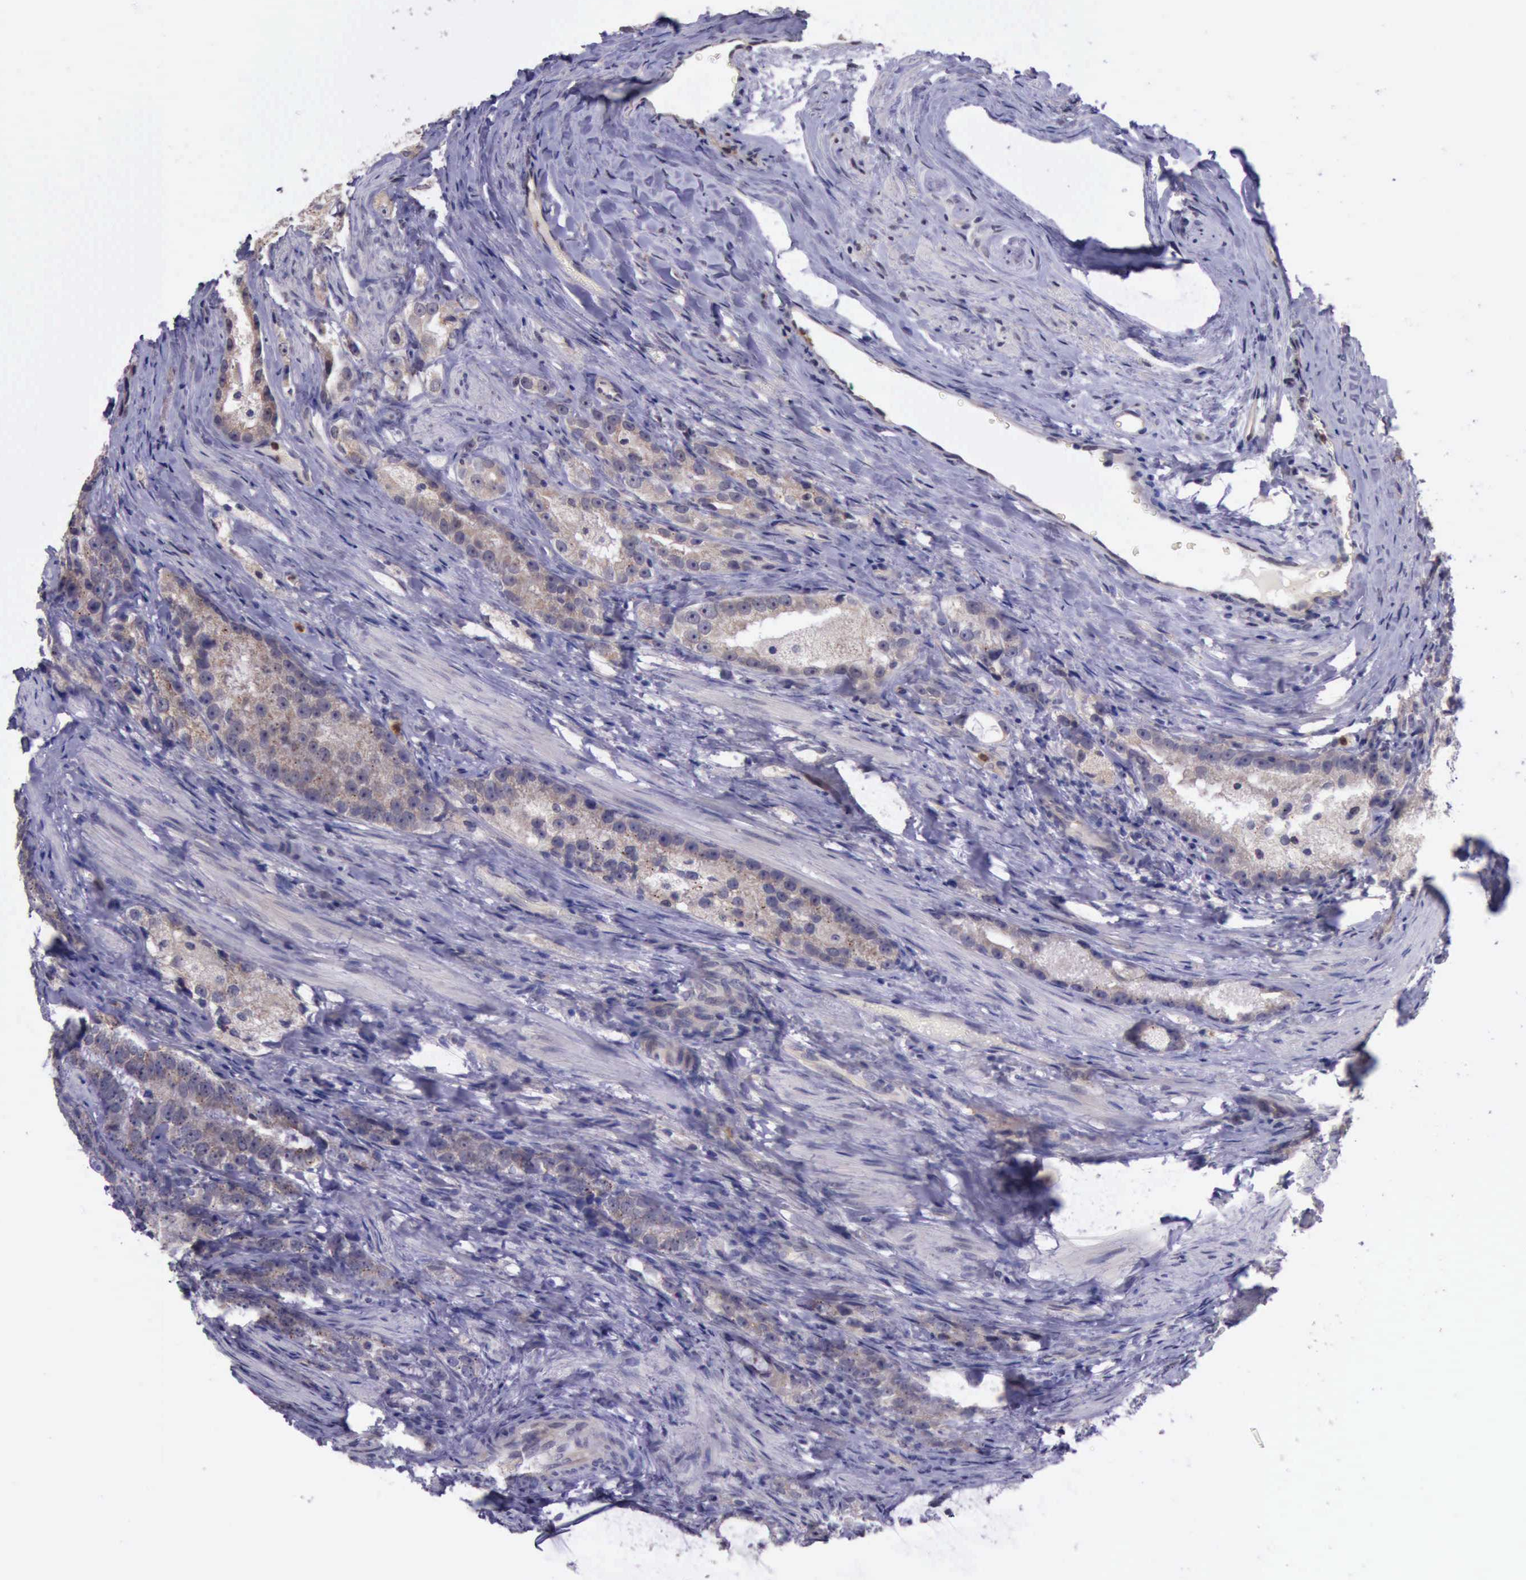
{"staining": {"intensity": "weak", "quantity": ">75%", "location": "cytoplasmic/membranous"}, "tissue": "prostate cancer", "cell_type": "Tumor cells", "image_type": "cancer", "snomed": [{"axis": "morphology", "description": "Adenocarcinoma, High grade"}, {"axis": "topography", "description": "Prostate"}], "caption": "Prostate cancer stained with a brown dye displays weak cytoplasmic/membranous positive staining in about >75% of tumor cells.", "gene": "PLEK2", "patient": {"sex": "male", "age": 63}}